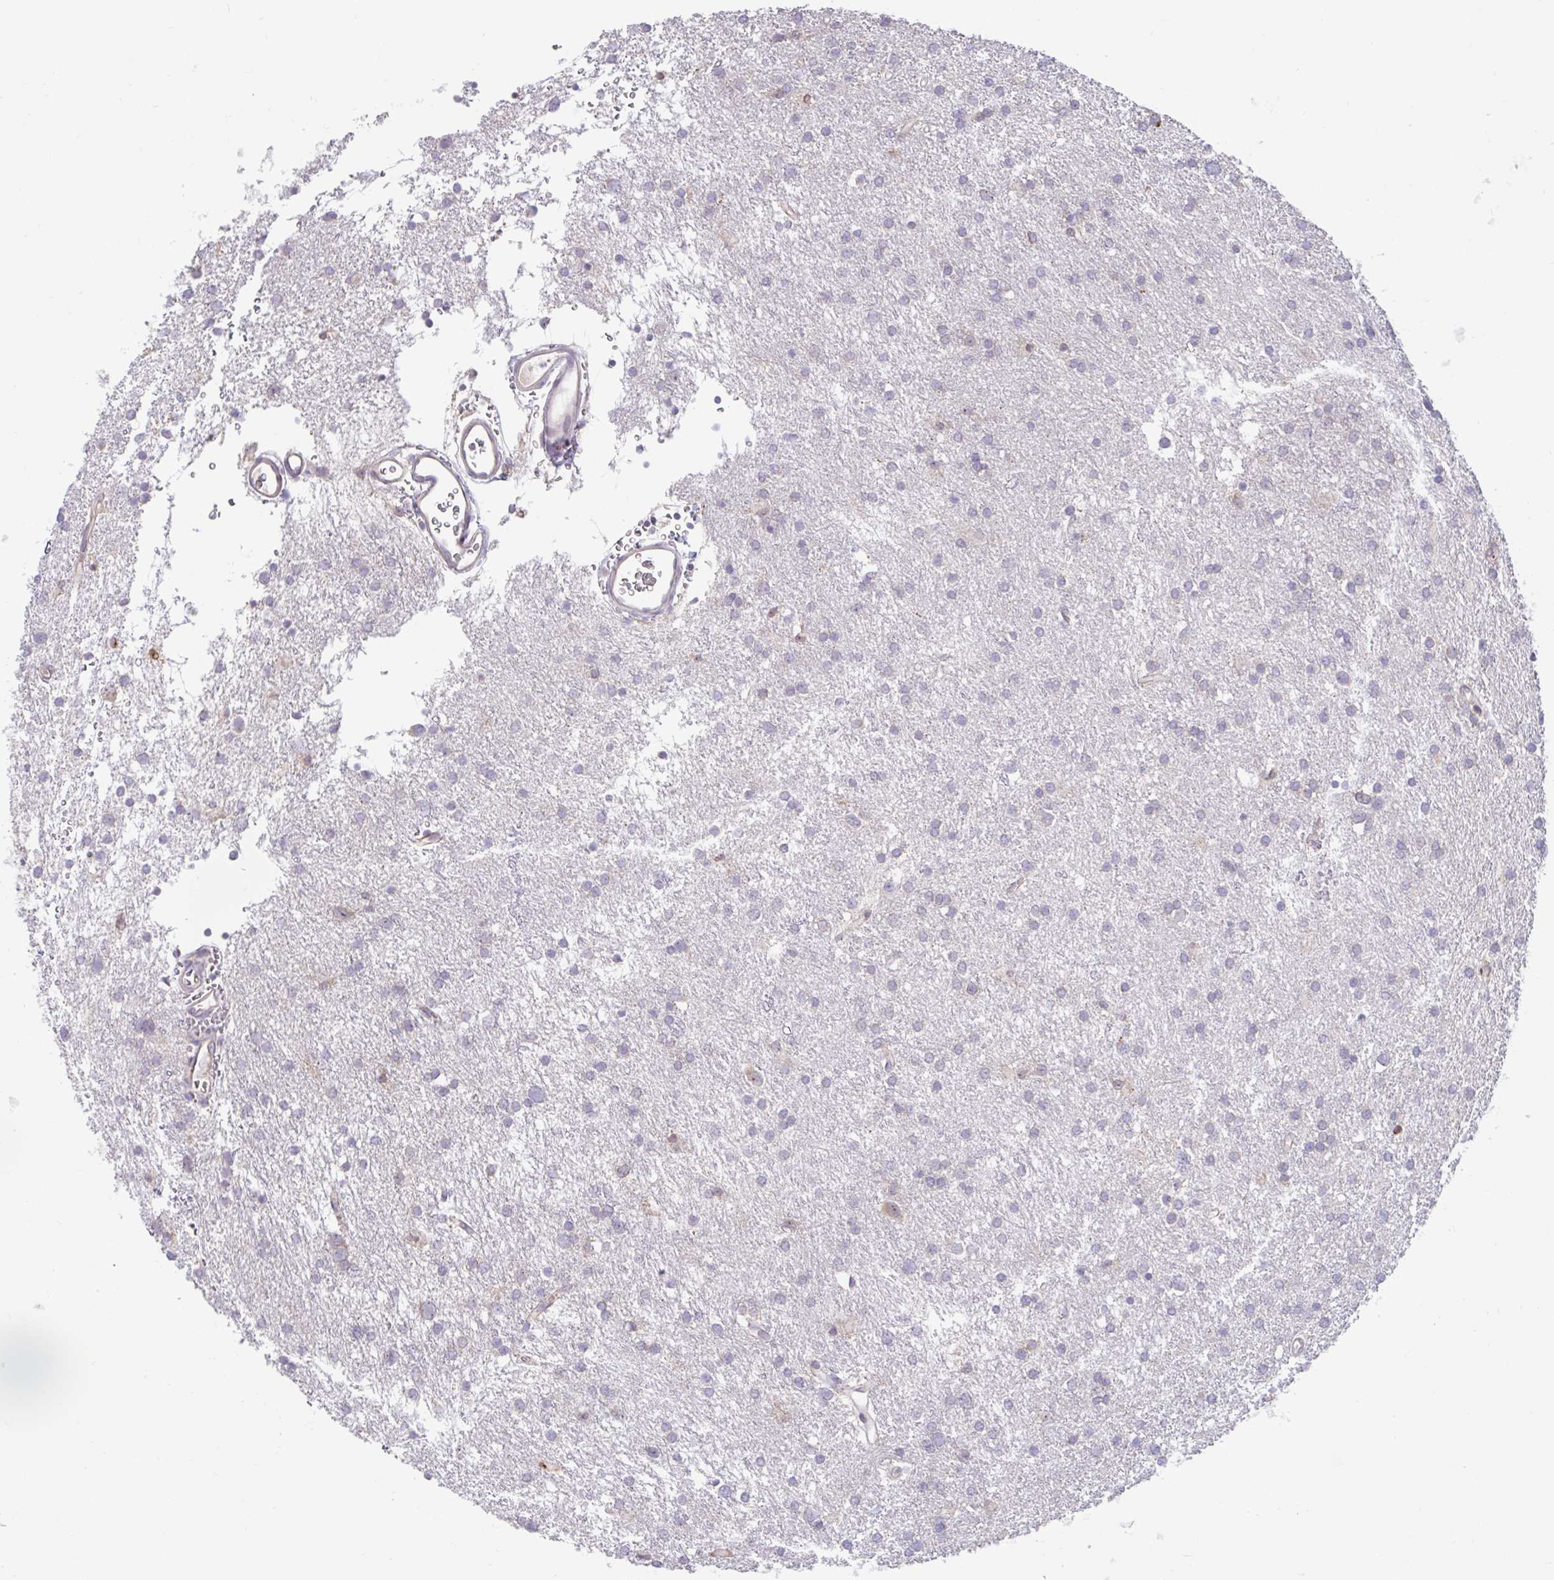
{"staining": {"intensity": "negative", "quantity": "none", "location": "none"}, "tissue": "glioma", "cell_type": "Tumor cells", "image_type": "cancer", "snomed": [{"axis": "morphology", "description": "Glioma, malignant, Low grade"}, {"axis": "topography", "description": "Brain"}], "caption": "Micrograph shows no protein positivity in tumor cells of low-grade glioma (malignant) tissue.", "gene": "NT5C1B", "patient": {"sex": "female", "age": 32}}